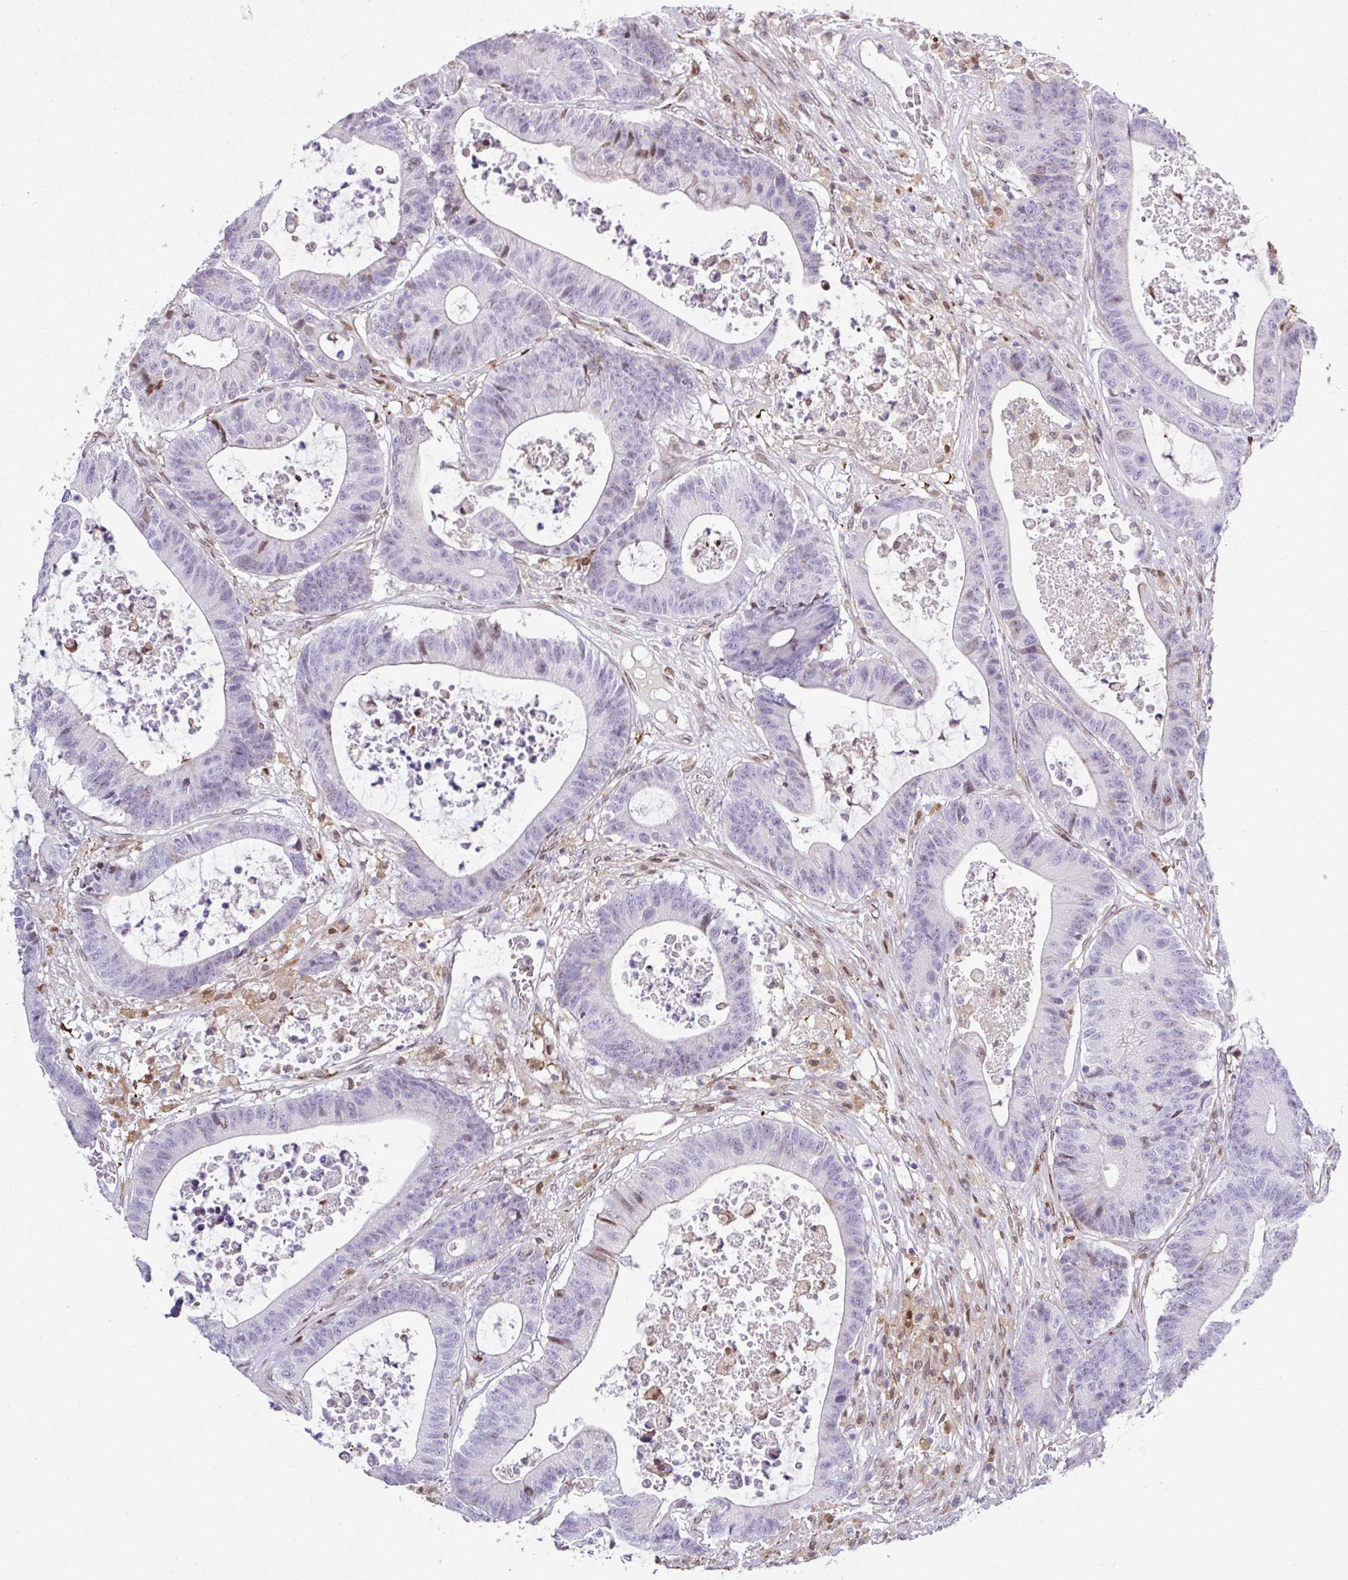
{"staining": {"intensity": "negative", "quantity": "none", "location": "none"}, "tissue": "colorectal cancer", "cell_type": "Tumor cells", "image_type": "cancer", "snomed": [{"axis": "morphology", "description": "Adenocarcinoma, NOS"}, {"axis": "topography", "description": "Colon"}], "caption": "High magnification brightfield microscopy of colorectal adenocarcinoma stained with DAB (3,3'-diaminobenzidine) (brown) and counterstained with hematoxylin (blue): tumor cells show no significant expression. The staining is performed using DAB brown chromogen with nuclei counter-stained in using hematoxylin.", "gene": "PLK1", "patient": {"sex": "female", "age": 84}}